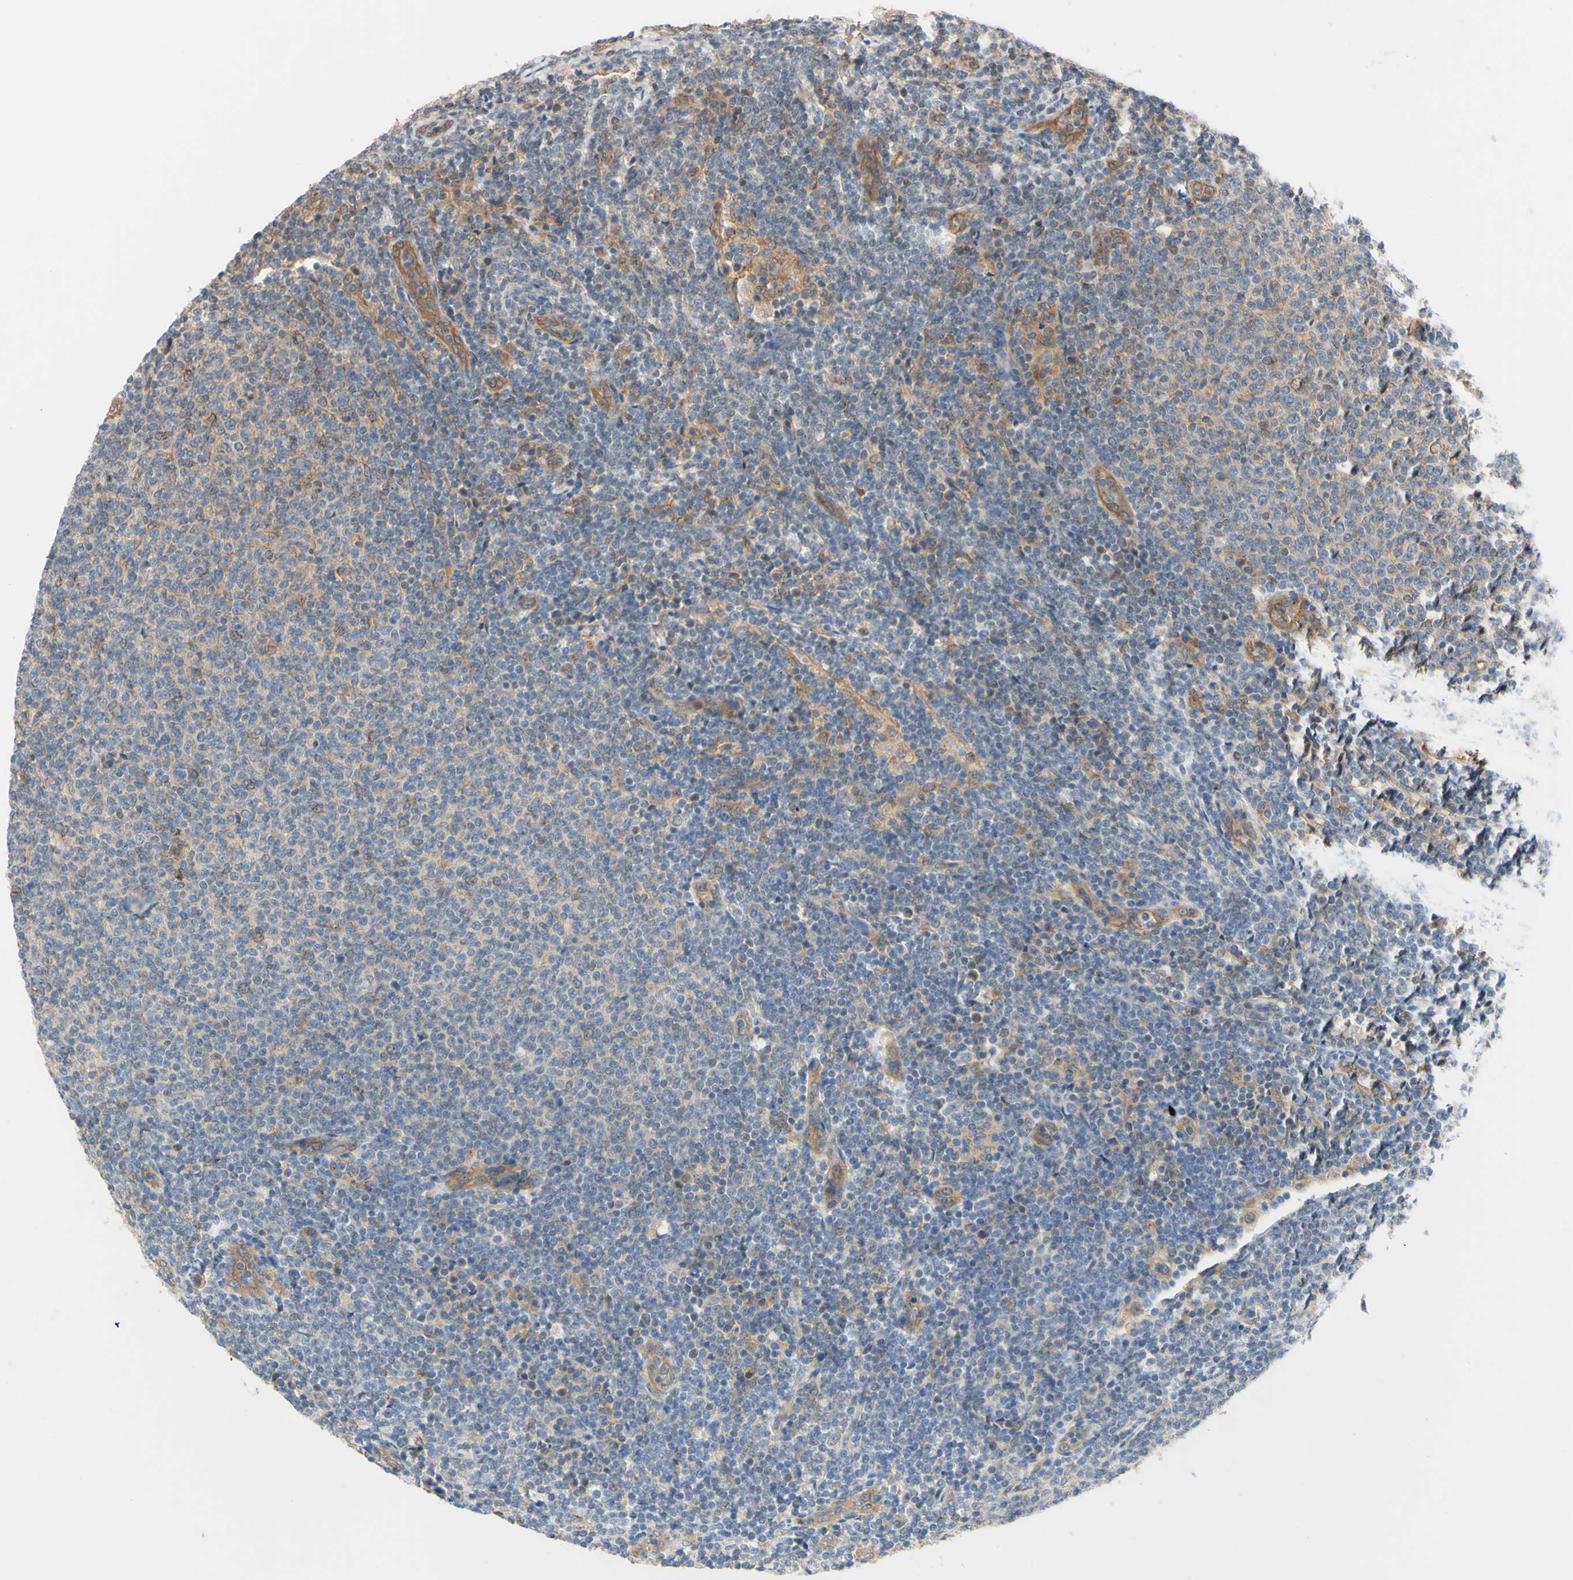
{"staining": {"intensity": "negative", "quantity": "none", "location": "none"}, "tissue": "lymphoma", "cell_type": "Tumor cells", "image_type": "cancer", "snomed": [{"axis": "morphology", "description": "Malignant lymphoma, non-Hodgkin's type, Low grade"}, {"axis": "topography", "description": "Lymph node"}], "caption": "Immunohistochemistry photomicrograph of neoplastic tissue: human malignant lymphoma, non-Hodgkin's type (low-grade) stained with DAB (3,3'-diaminobenzidine) demonstrates no significant protein positivity in tumor cells. Nuclei are stained in blue.", "gene": "DYNLRB1", "patient": {"sex": "male", "age": 66}}